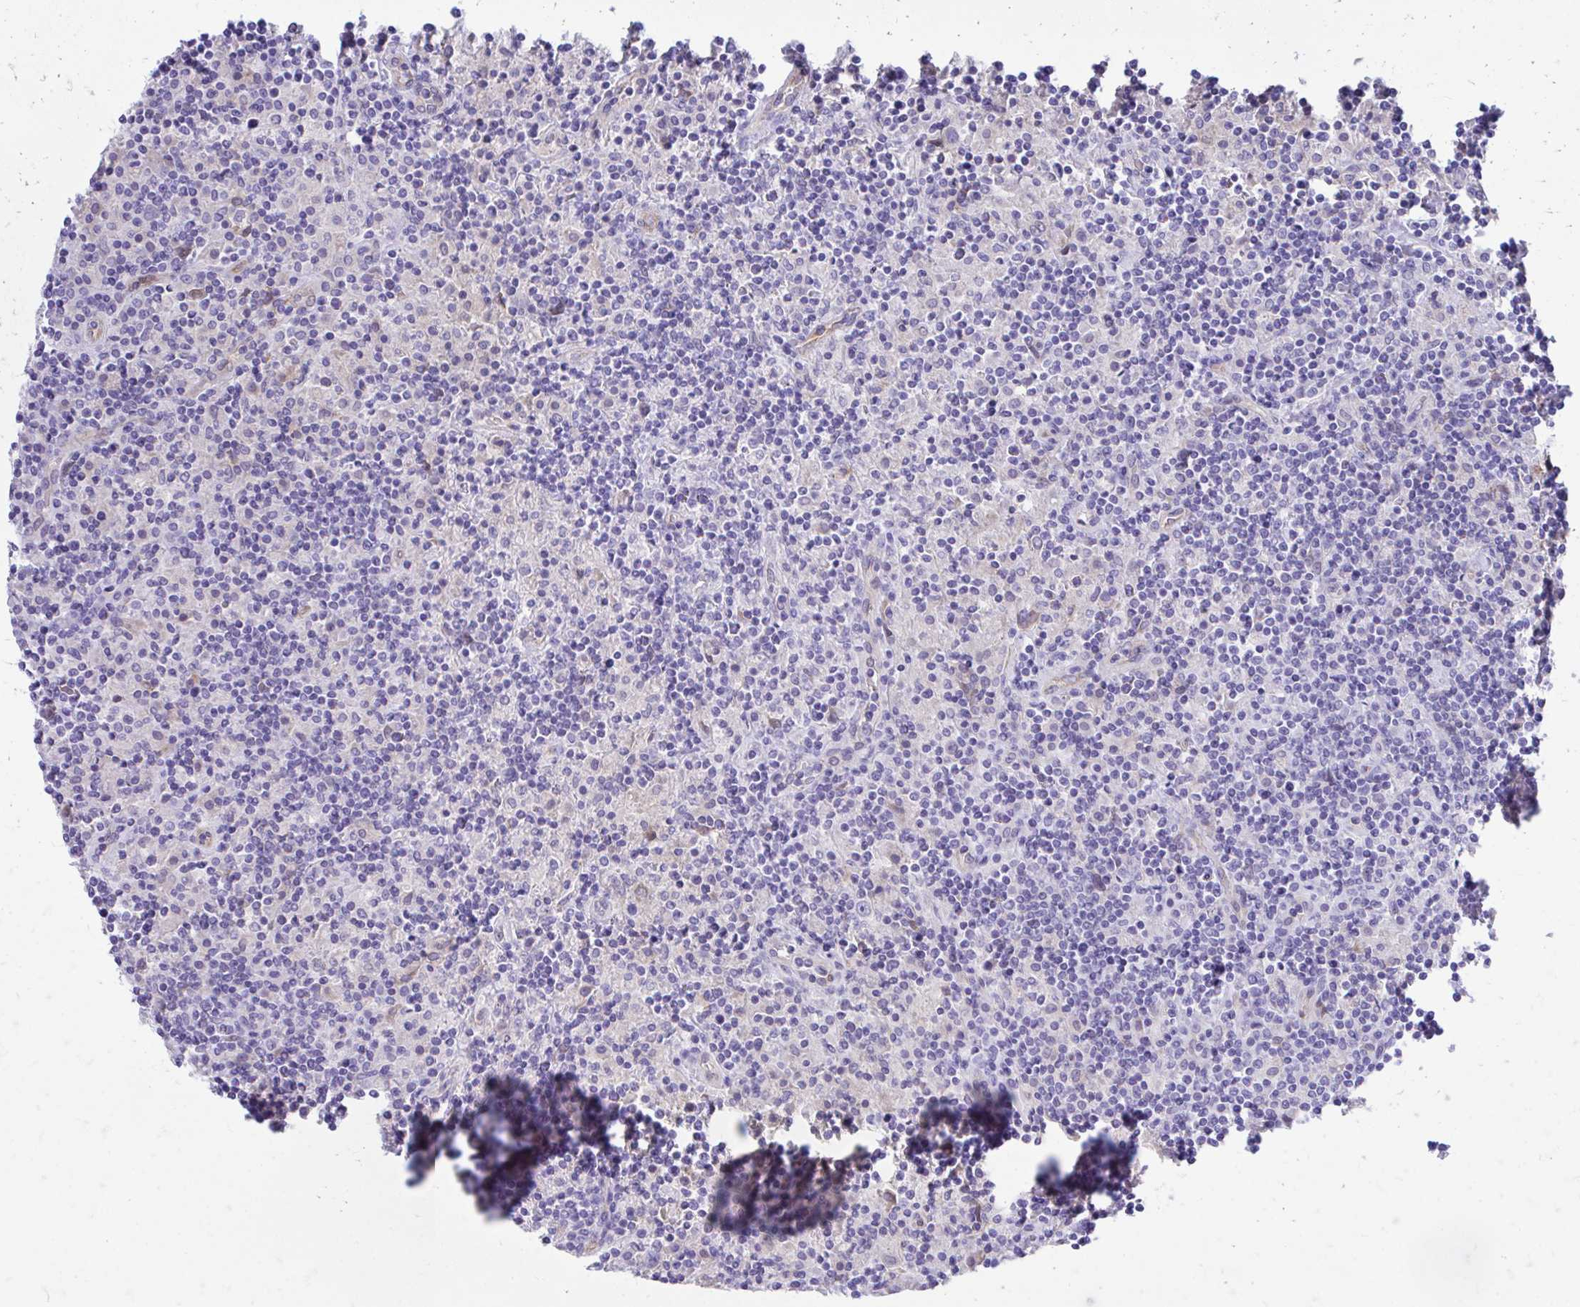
{"staining": {"intensity": "negative", "quantity": "none", "location": "none"}, "tissue": "lymphoma", "cell_type": "Tumor cells", "image_type": "cancer", "snomed": [{"axis": "morphology", "description": "Hodgkin's disease, NOS"}, {"axis": "topography", "description": "Lymph node"}], "caption": "High magnification brightfield microscopy of Hodgkin's disease stained with DAB (brown) and counterstained with hematoxylin (blue): tumor cells show no significant positivity.", "gene": "KRIT1", "patient": {"sex": "male", "age": 70}}